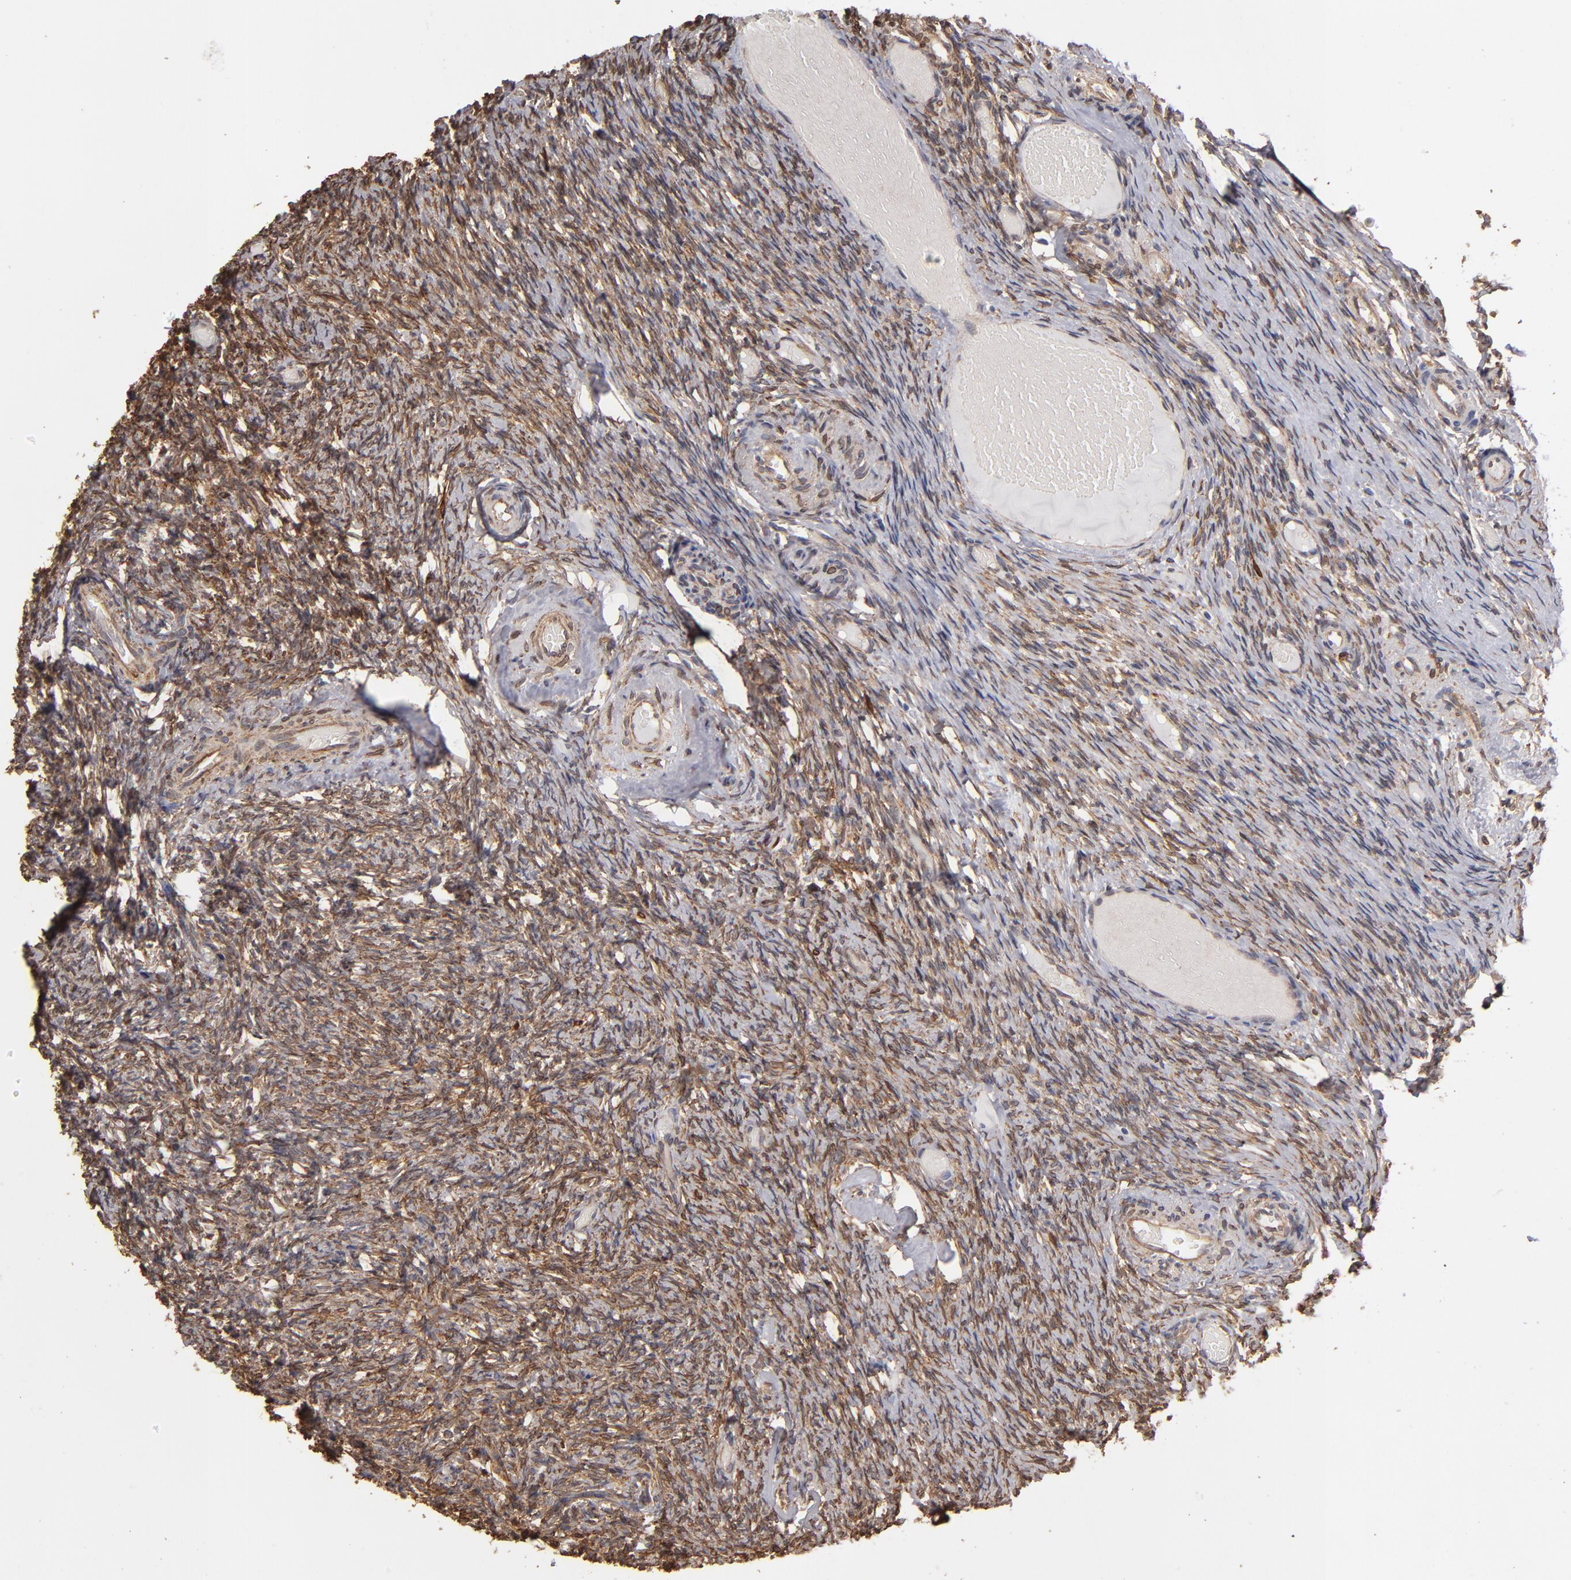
{"staining": {"intensity": "moderate", "quantity": ">75%", "location": "cytoplasmic/membranous"}, "tissue": "ovary", "cell_type": "Ovarian stroma cells", "image_type": "normal", "snomed": [{"axis": "morphology", "description": "Normal tissue, NOS"}, {"axis": "topography", "description": "Ovary"}], "caption": "DAB immunohistochemical staining of normal ovary reveals moderate cytoplasmic/membranous protein staining in approximately >75% of ovarian stroma cells. The protein of interest is stained brown, and the nuclei are stained in blue (DAB (3,3'-diaminobenzidine) IHC with brightfield microscopy, high magnification).", "gene": "PGRMC1", "patient": {"sex": "female", "age": 60}}